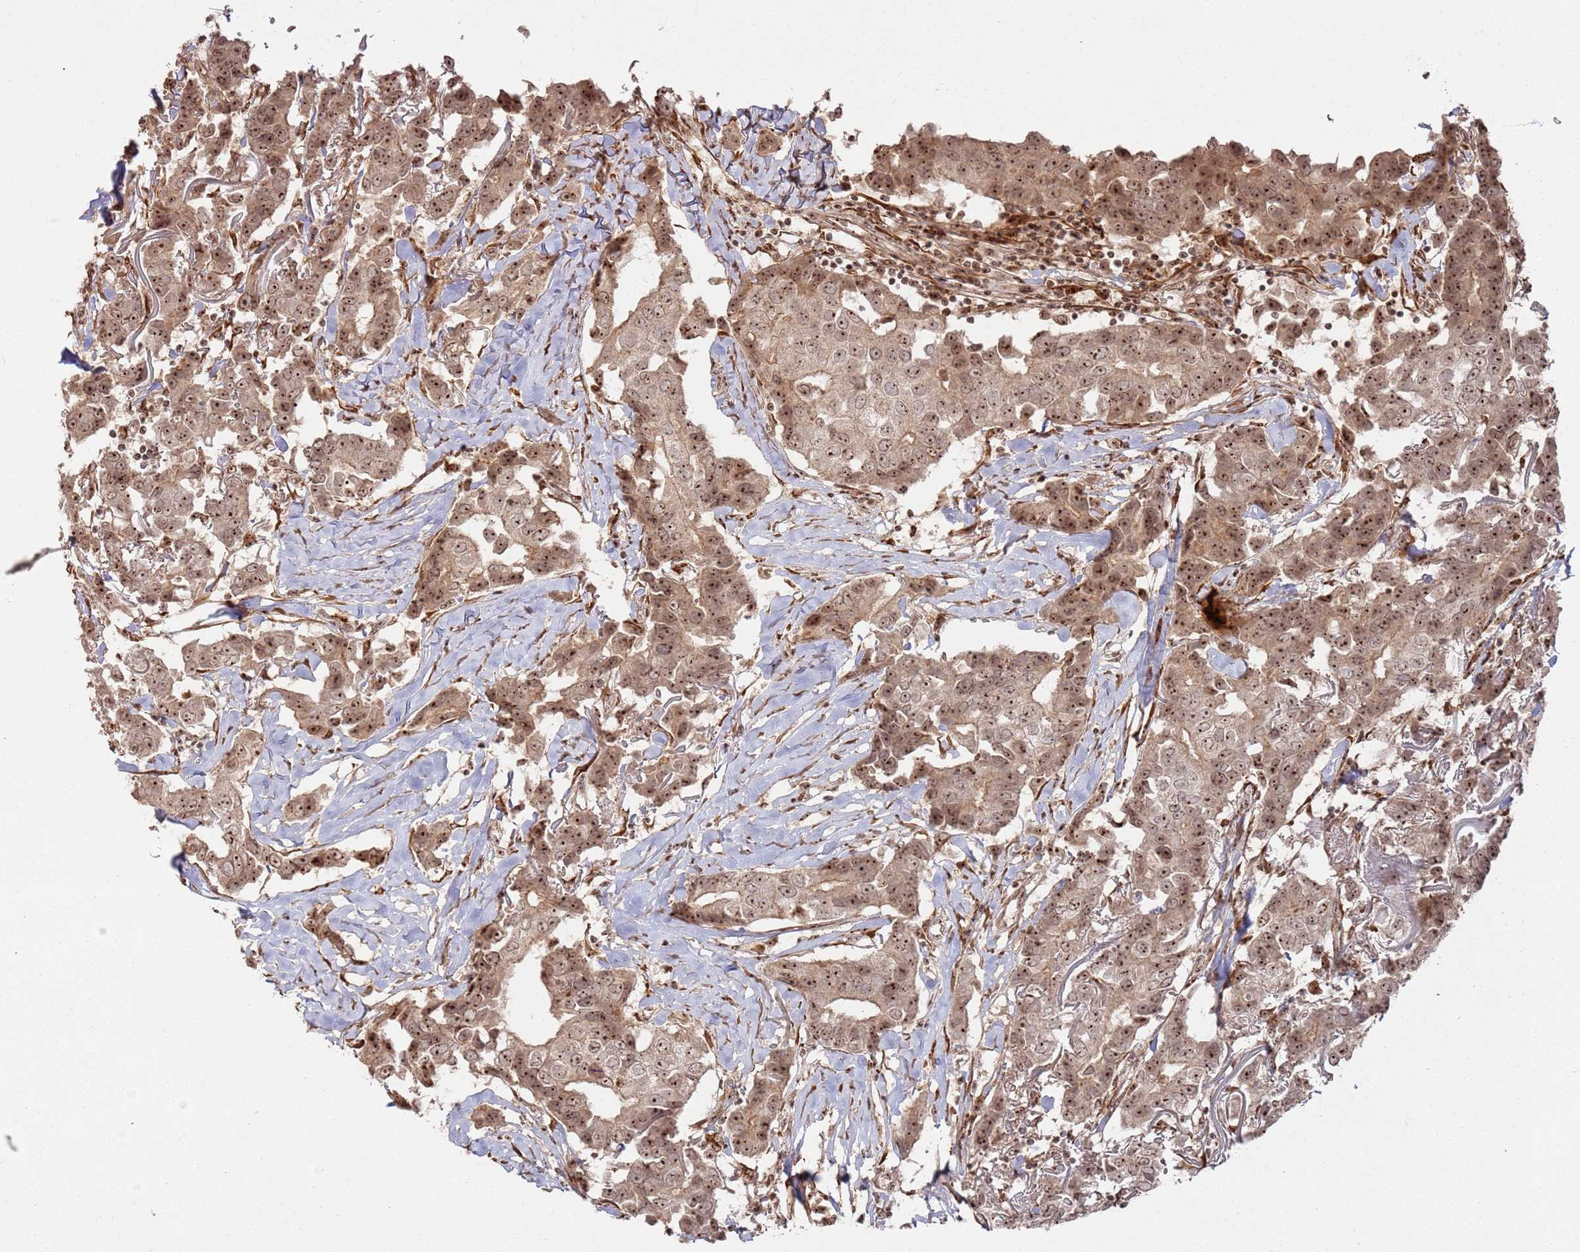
{"staining": {"intensity": "moderate", "quantity": ">75%", "location": "cytoplasmic/membranous,nuclear"}, "tissue": "breast cancer", "cell_type": "Tumor cells", "image_type": "cancer", "snomed": [{"axis": "morphology", "description": "Duct carcinoma"}, {"axis": "topography", "description": "Breast"}], "caption": "IHC of breast cancer shows medium levels of moderate cytoplasmic/membranous and nuclear expression in approximately >75% of tumor cells.", "gene": "UTP11", "patient": {"sex": "female", "age": 80}}